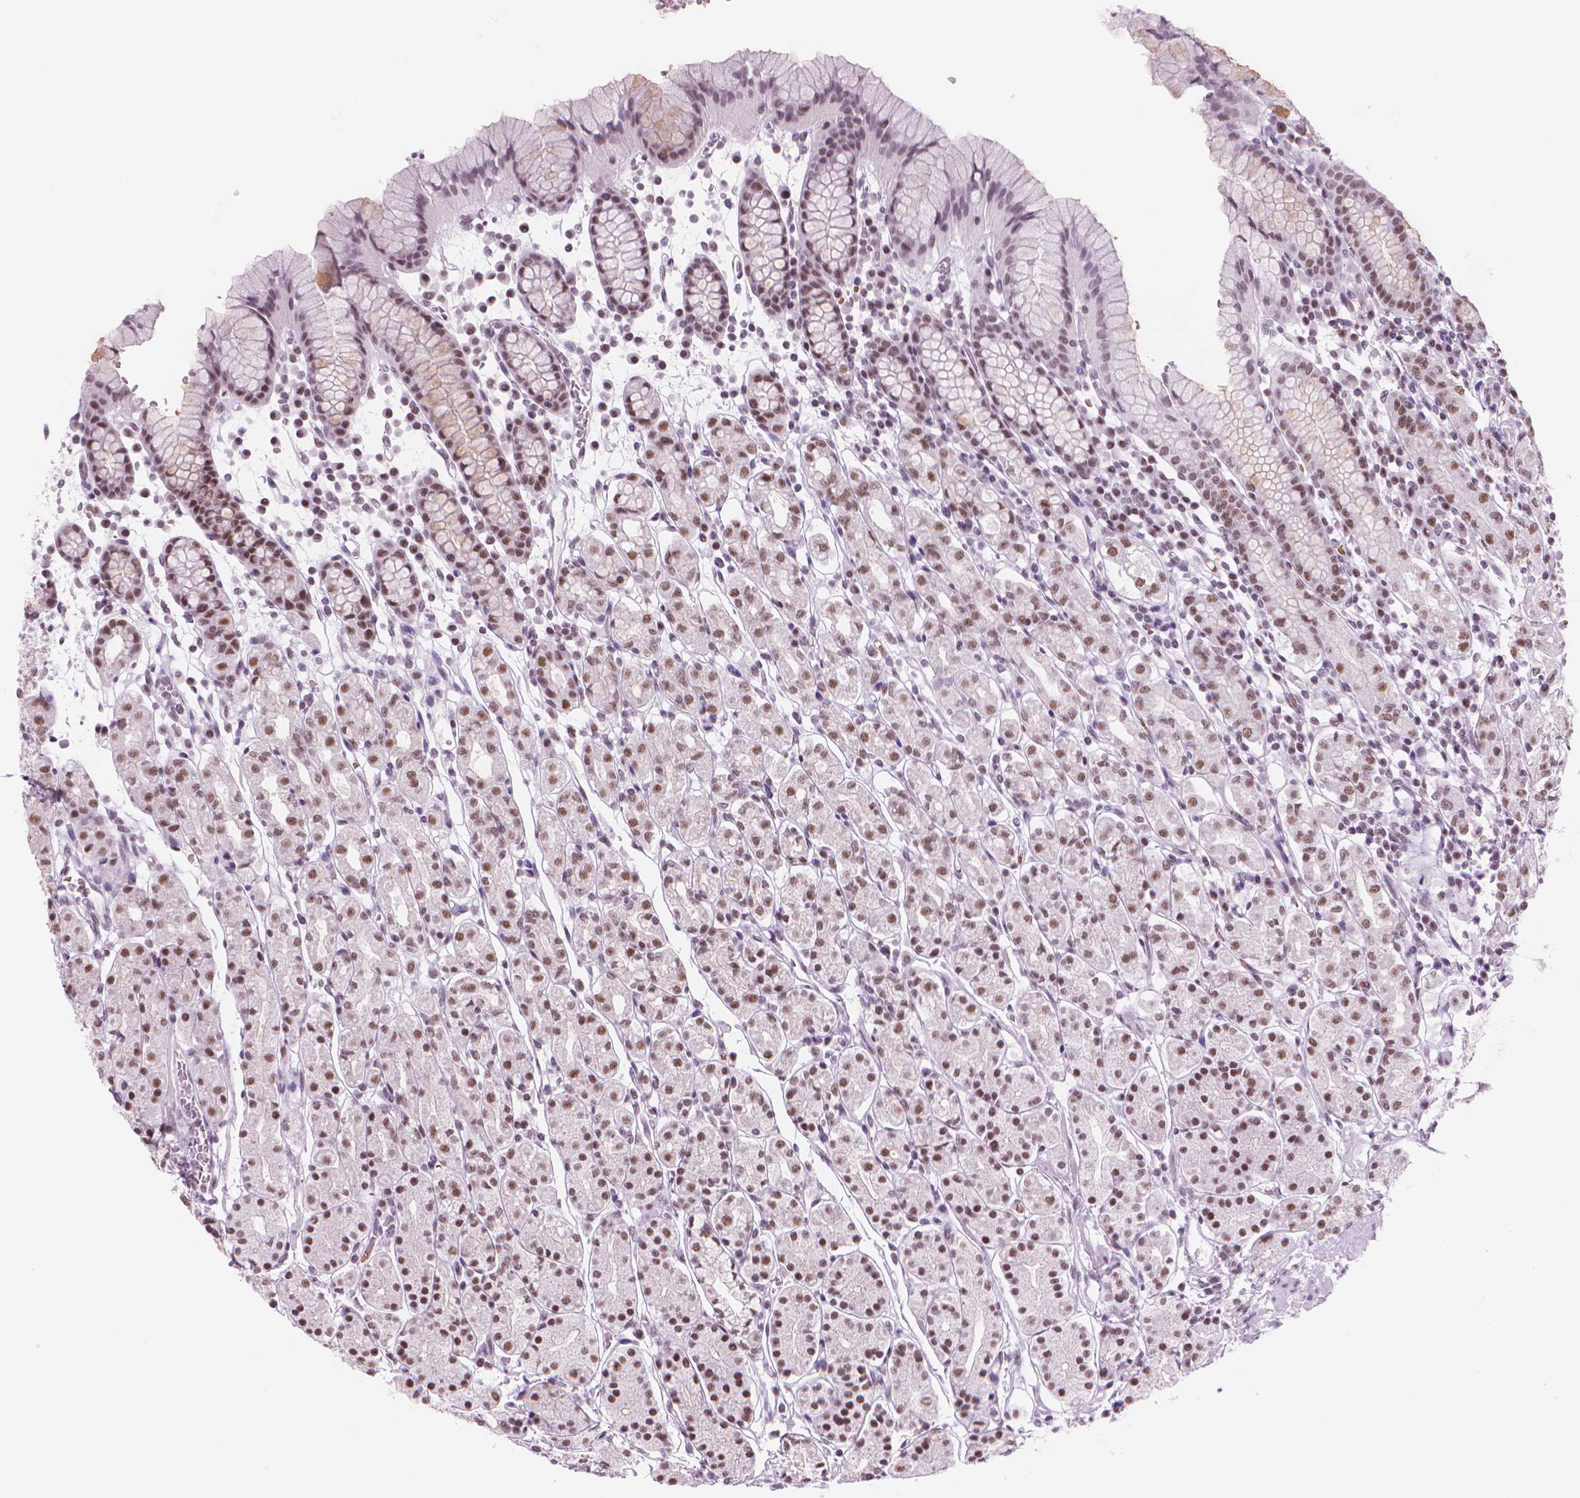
{"staining": {"intensity": "moderate", "quantity": ">75%", "location": "nuclear"}, "tissue": "stomach", "cell_type": "Glandular cells", "image_type": "normal", "snomed": [{"axis": "morphology", "description": "Normal tissue, NOS"}, {"axis": "topography", "description": "Stomach, upper"}, {"axis": "topography", "description": "Stomach"}], "caption": "The immunohistochemical stain labels moderate nuclear staining in glandular cells of normal stomach. Nuclei are stained in blue.", "gene": "POLR3D", "patient": {"sex": "male", "age": 62}}